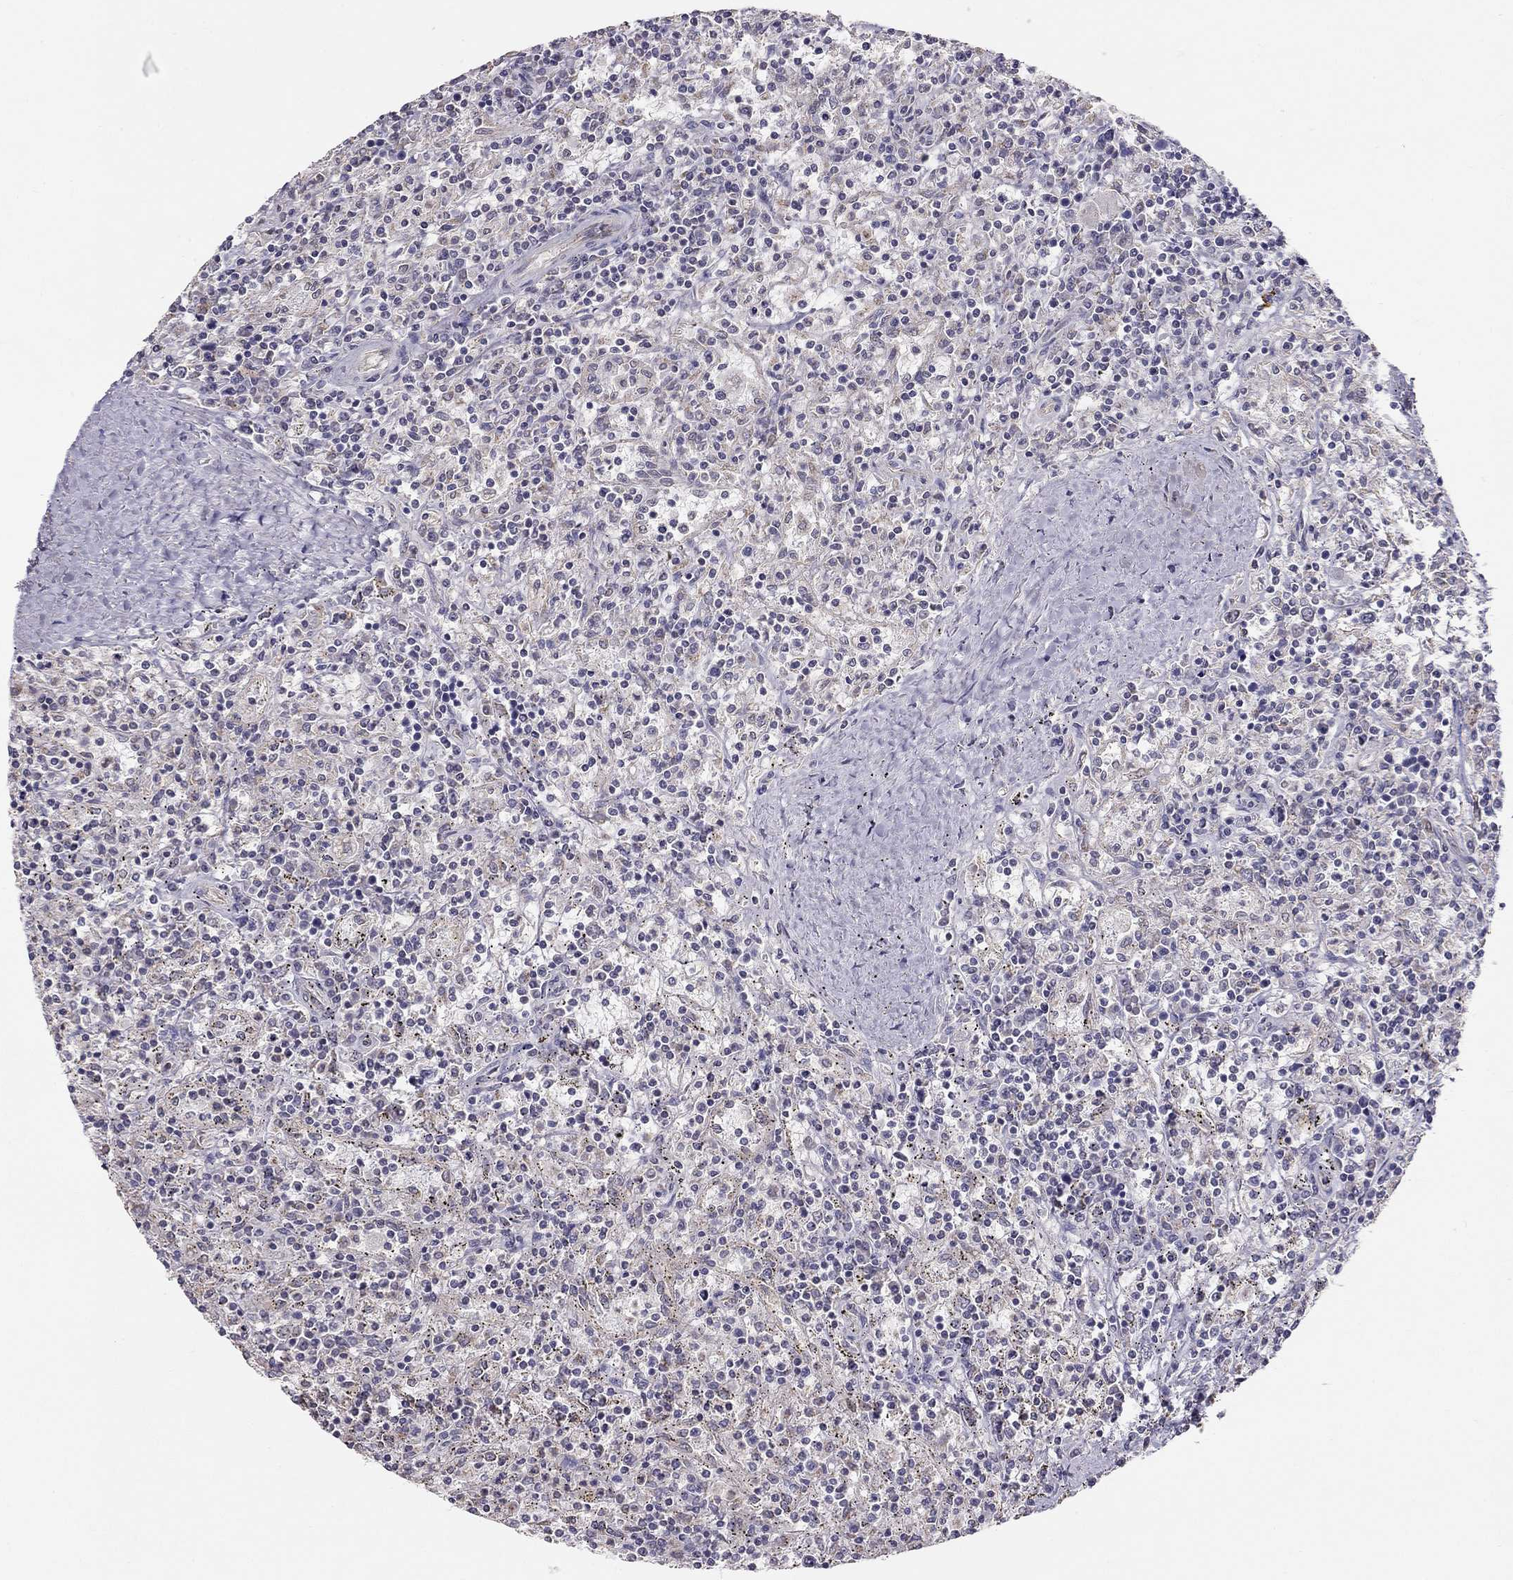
{"staining": {"intensity": "negative", "quantity": "none", "location": "none"}, "tissue": "lymphoma", "cell_type": "Tumor cells", "image_type": "cancer", "snomed": [{"axis": "morphology", "description": "Malignant lymphoma, non-Hodgkin's type, Low grade"}, {"axis": "topography", "description": "Spleen"}], "caption": "Tumor cells show no significant protein expression in low-grade malignant lymphoma, non-Hodgkin's type.", "gene": "LRIT3", "patient": {"sex": "male", "age": 62}}